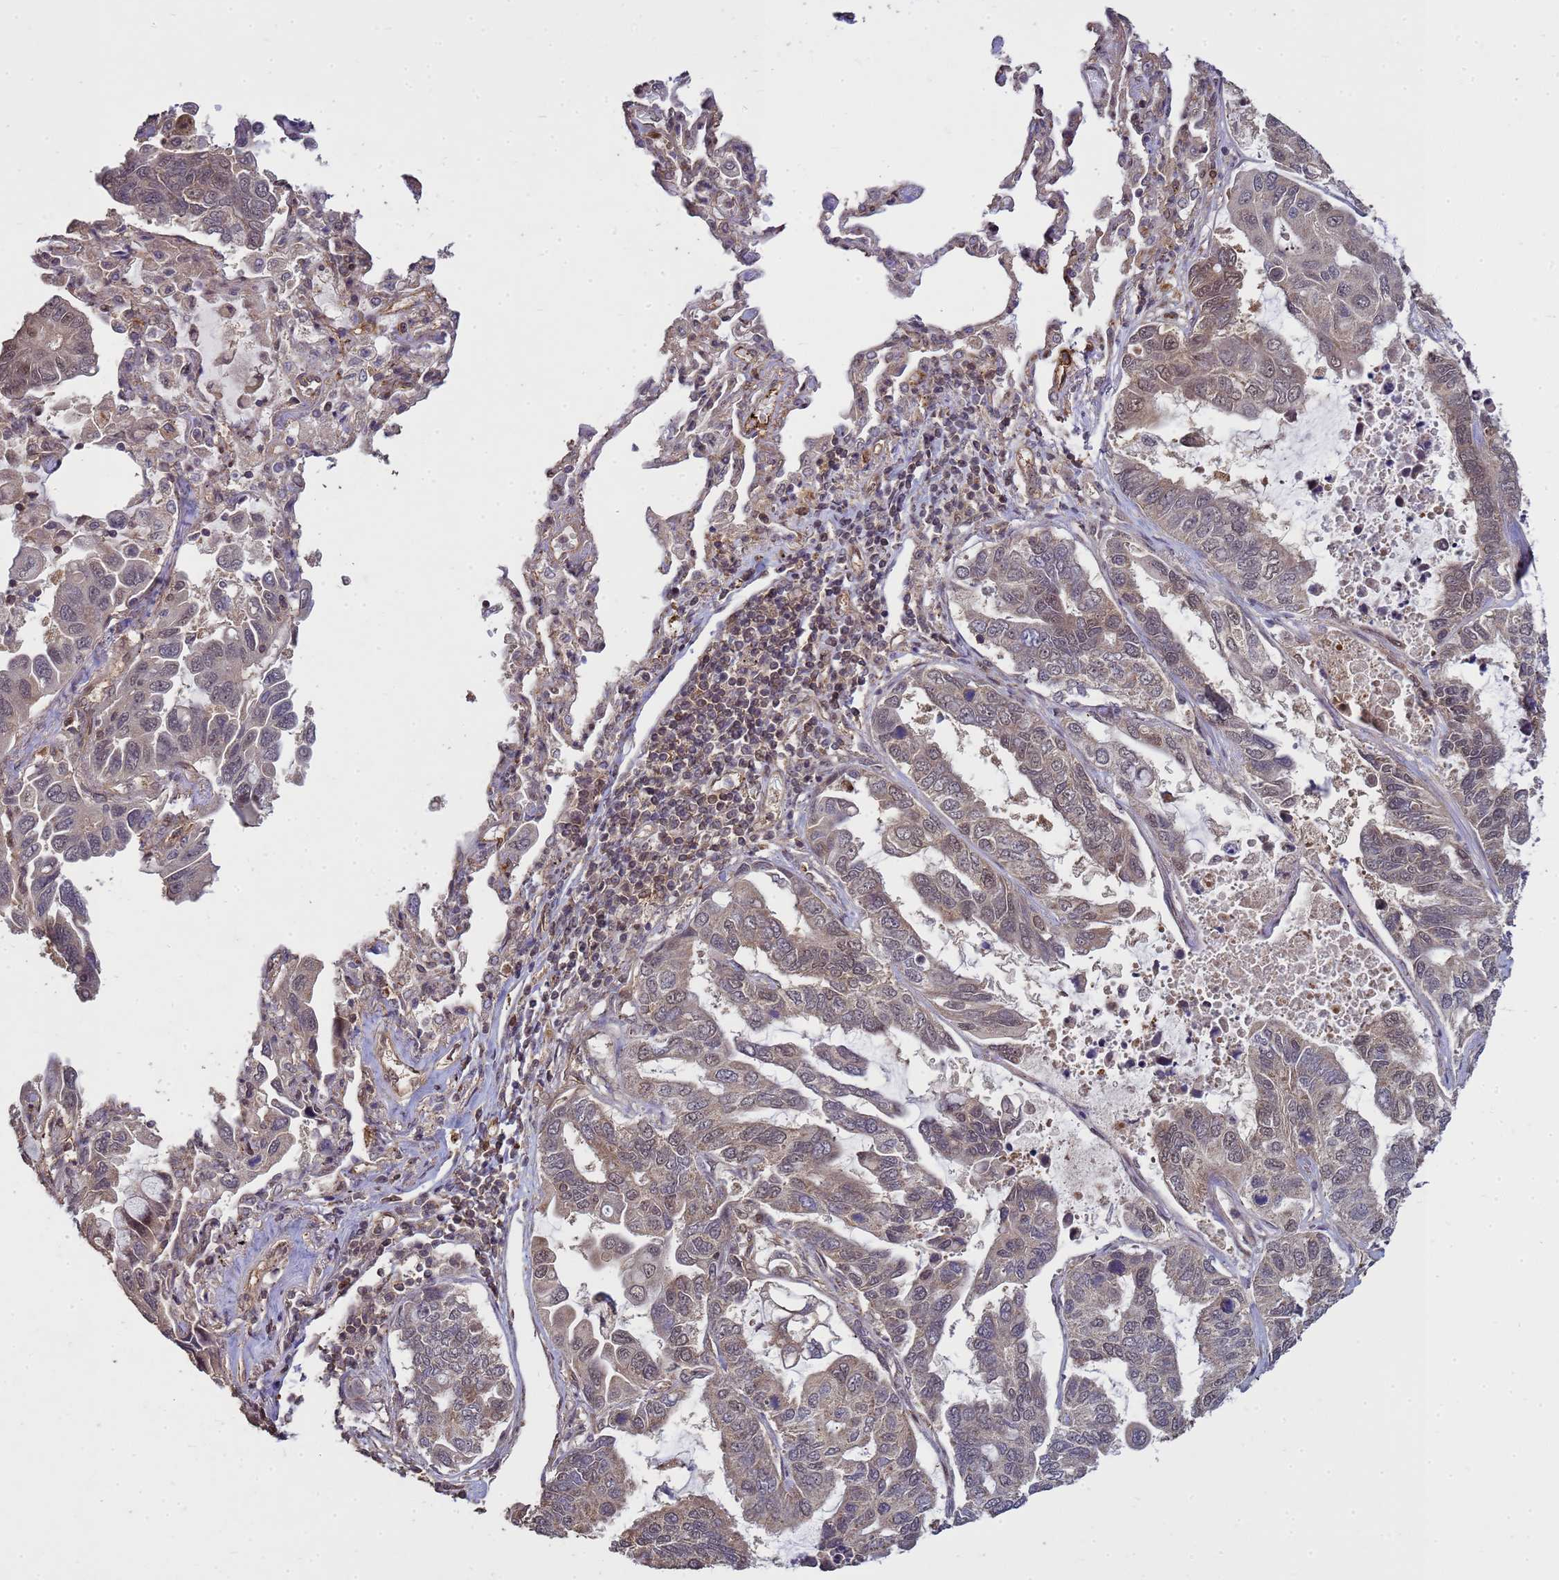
{"staining": {"intensity": "weak", "quantity": ">75%", "location": "cytoplasmic/membranous,nuclear"}, "tissue": "lung cancer", "cell_type": "Tumor cells", "image_type": "cancer", "snomed": [{"axis": "morphology", "description": "Adenocarcinoma, NOS"}, {"axis": "topography", "description": "Lung"}], "caption": "Immunohistochemical staining of human lung cancer (adenocarcinoma) displays low levels of weak cytoplasmic/membranous and nuclear expression in approximately >75% of tumor cells.", "gene": "CRBN", "patient": {"sex": "male", "age": 64}}